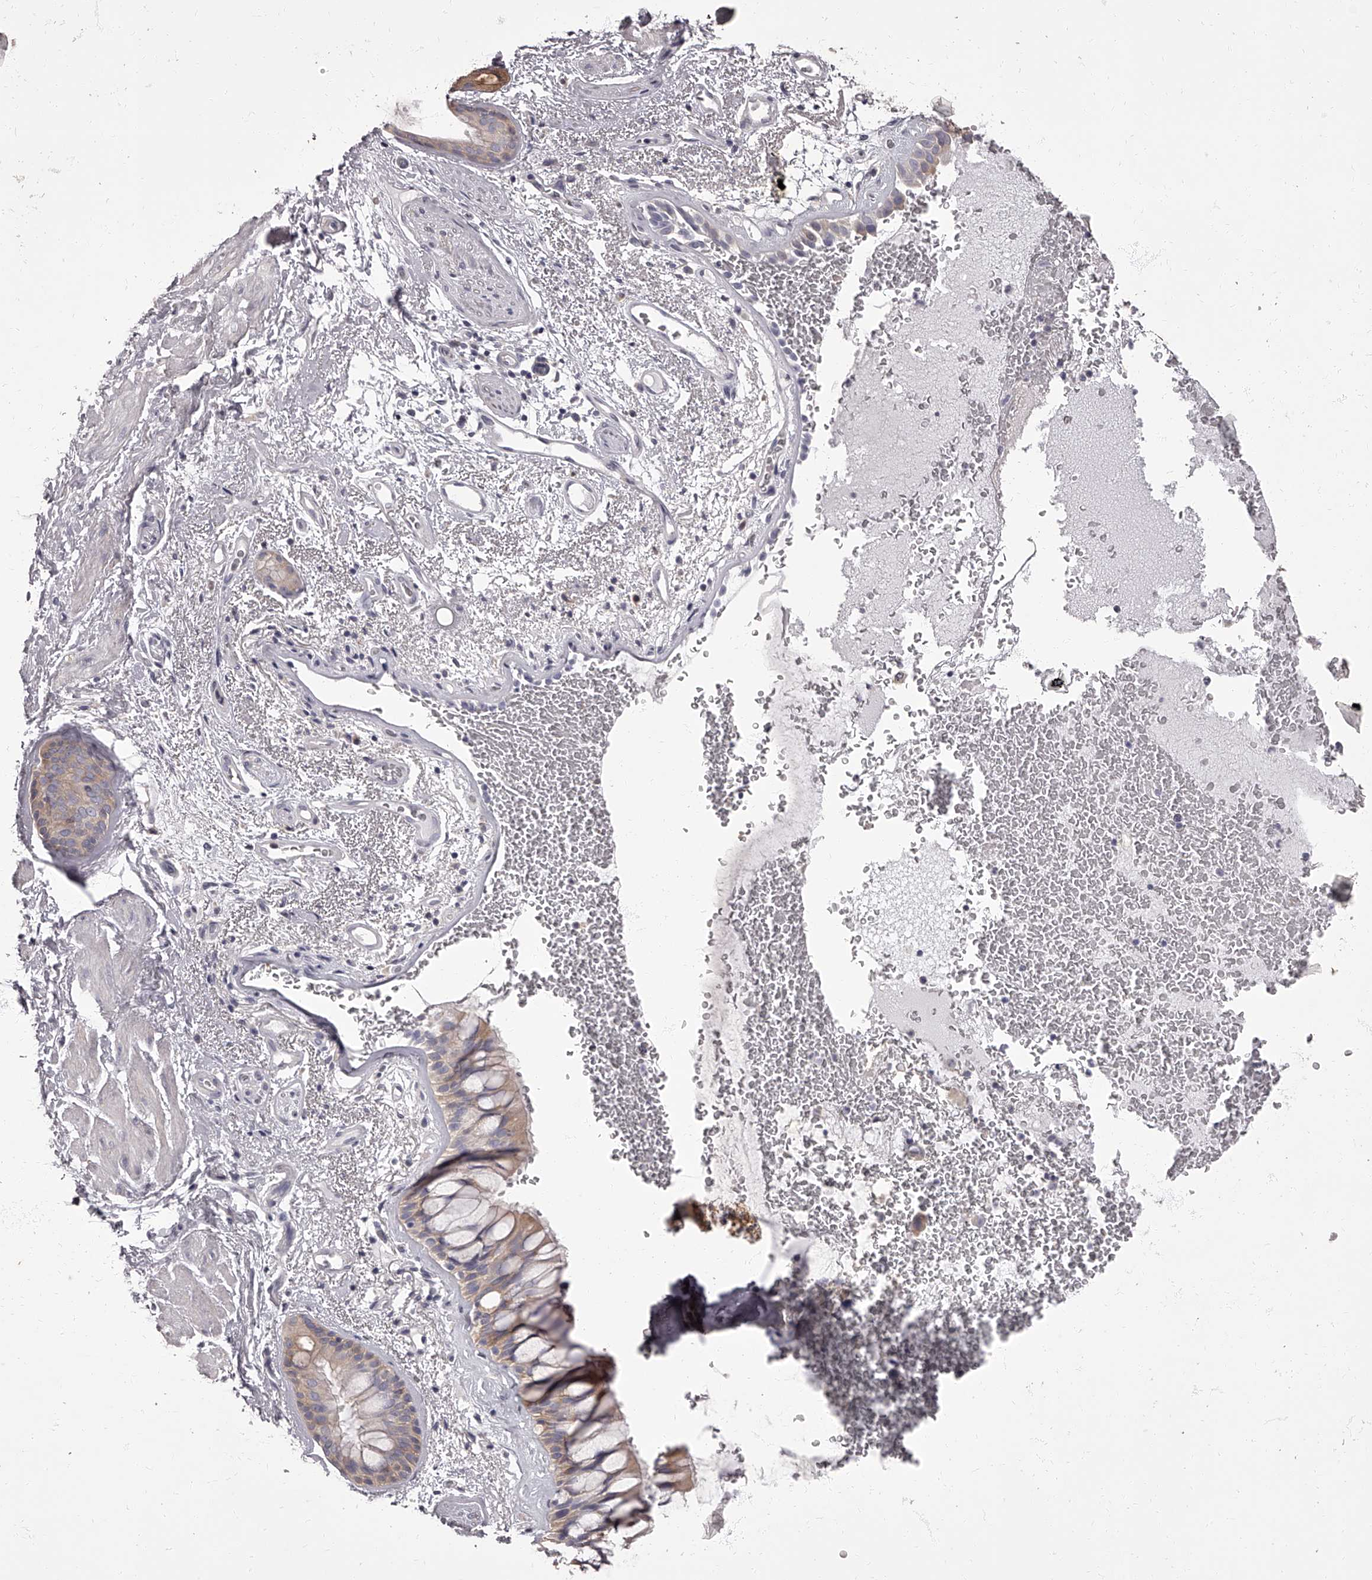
{"staining": {"intensity": "weak", "quantity": "25%-75%", "location": "cytoplasmic/membranous"}, "tissue": "bronchus", "cell_type": "Respiratory epithelial cells", "image_type": "normal", "snomed": [{"axis": "morphology", "description": "Normal tissue, NOS"}, {"axis": "morphology", "description": "Squamous cell carcinoma, NOS"}, {"axis": "topography", "description": "Lymph node"}, {"axis": "topography", "description": "Bronchus"}, {"axis": "topography", "description": "Lung"}], "caption": "Immunohistochemical staining of benign human bronchus exhibits low levels of weak cytoplasmic/membranous positivity in approximately 25%-75% of respiratory epithelial cells.", "gene": "APEH", "patient": {"sex": "male", "age": 66}}